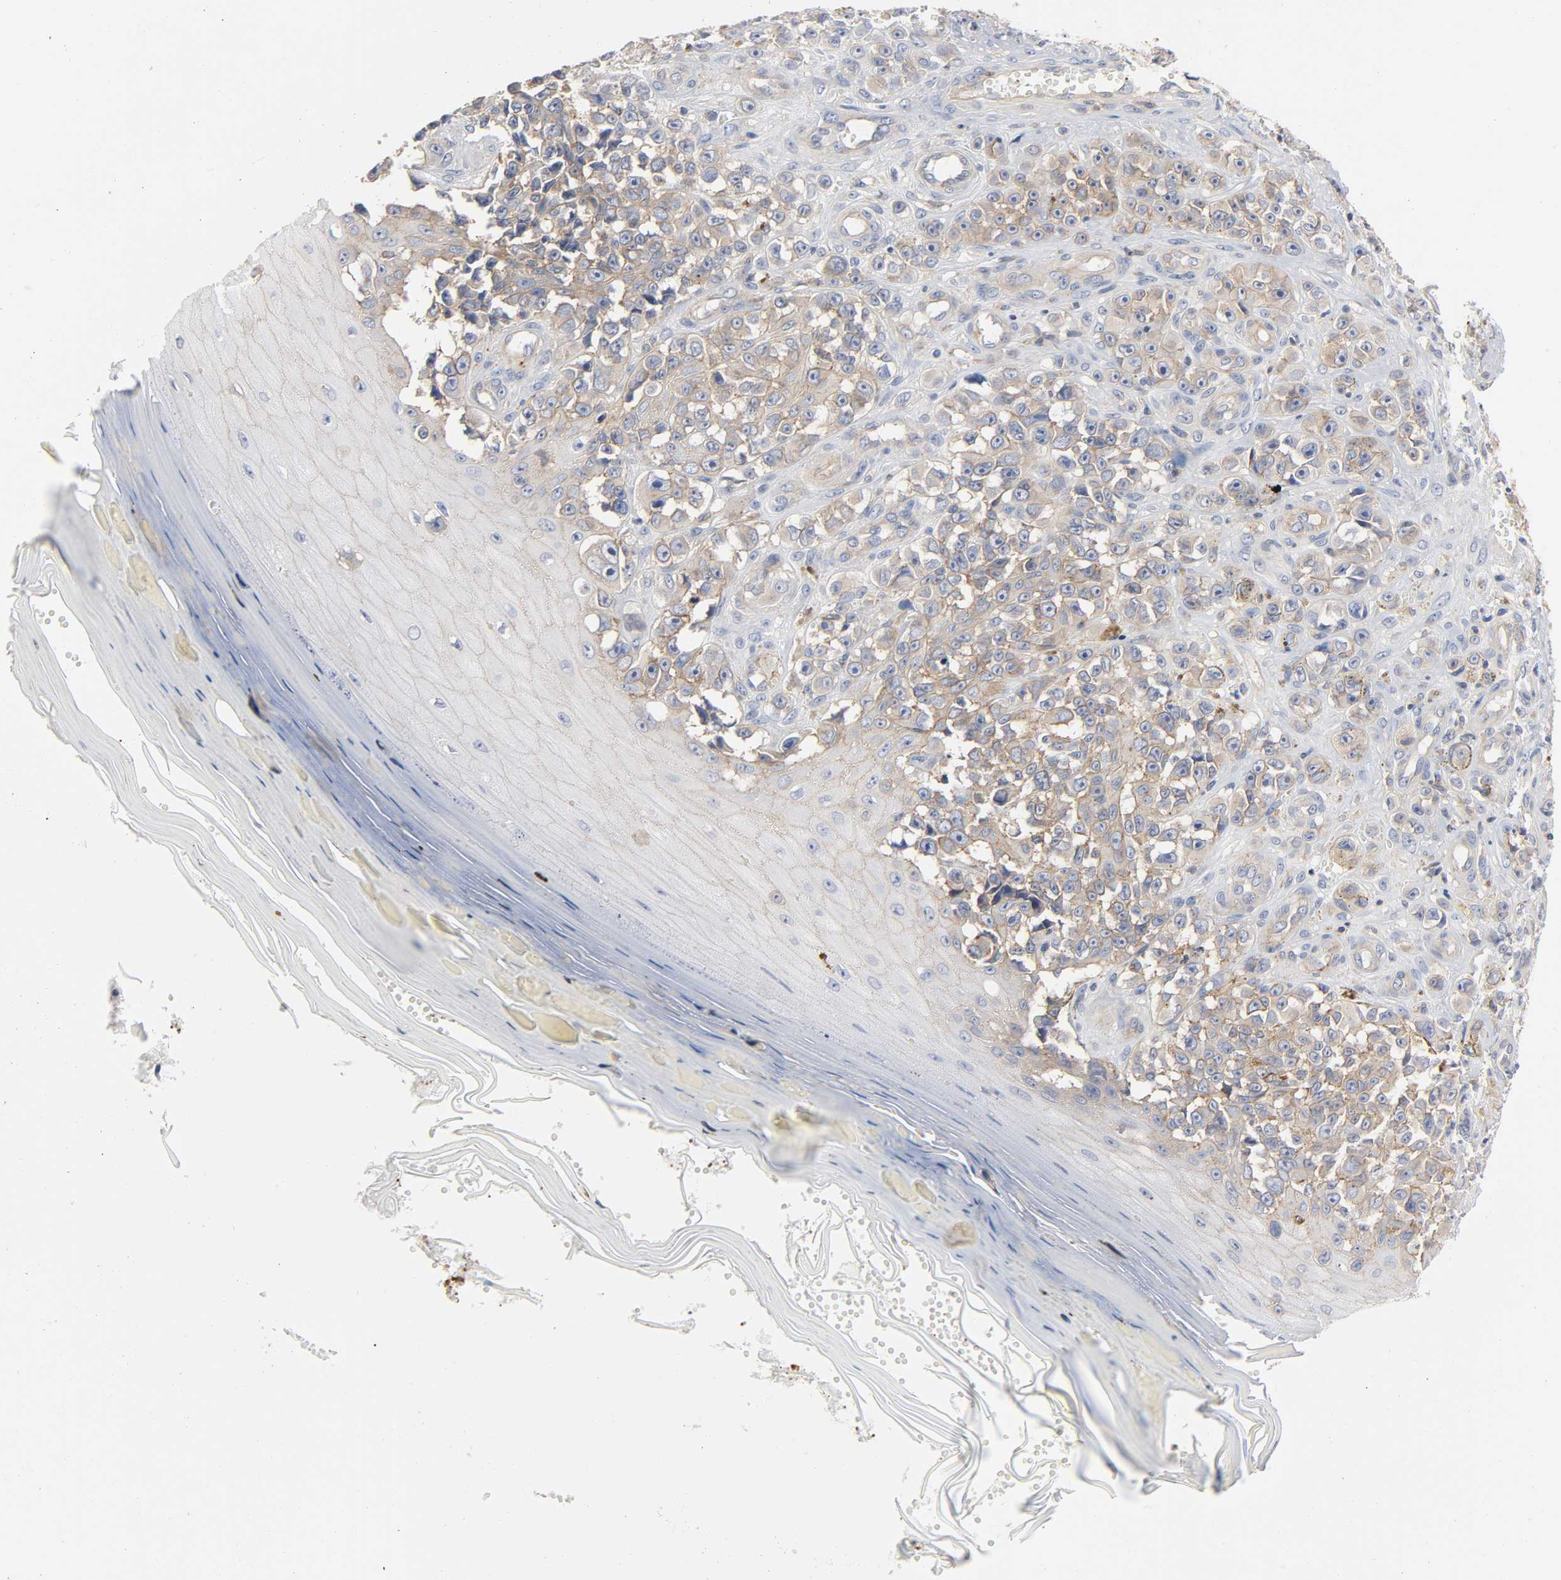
{"staining": {"intensity": "weak", "quantity": "25%-75%", "location": "cytoplasmic/membranous"}, "tissue": "melanoma", "cell_type": "Tumor cells", "image_type": "cancer", "snomed": [{"axis": "morphology", "description": "Malignant melanoma, NOS"}, {"axis": "topography", "description": "Skin"}], "caption": "Immunohistochemical staining of malignant melanoma exhibits low levels of weak cytoplasmic/membranous staining in about 25%-75% of tumor cells.", "gene": "SRC", "patient": {"sex": "female", "age": 82}}